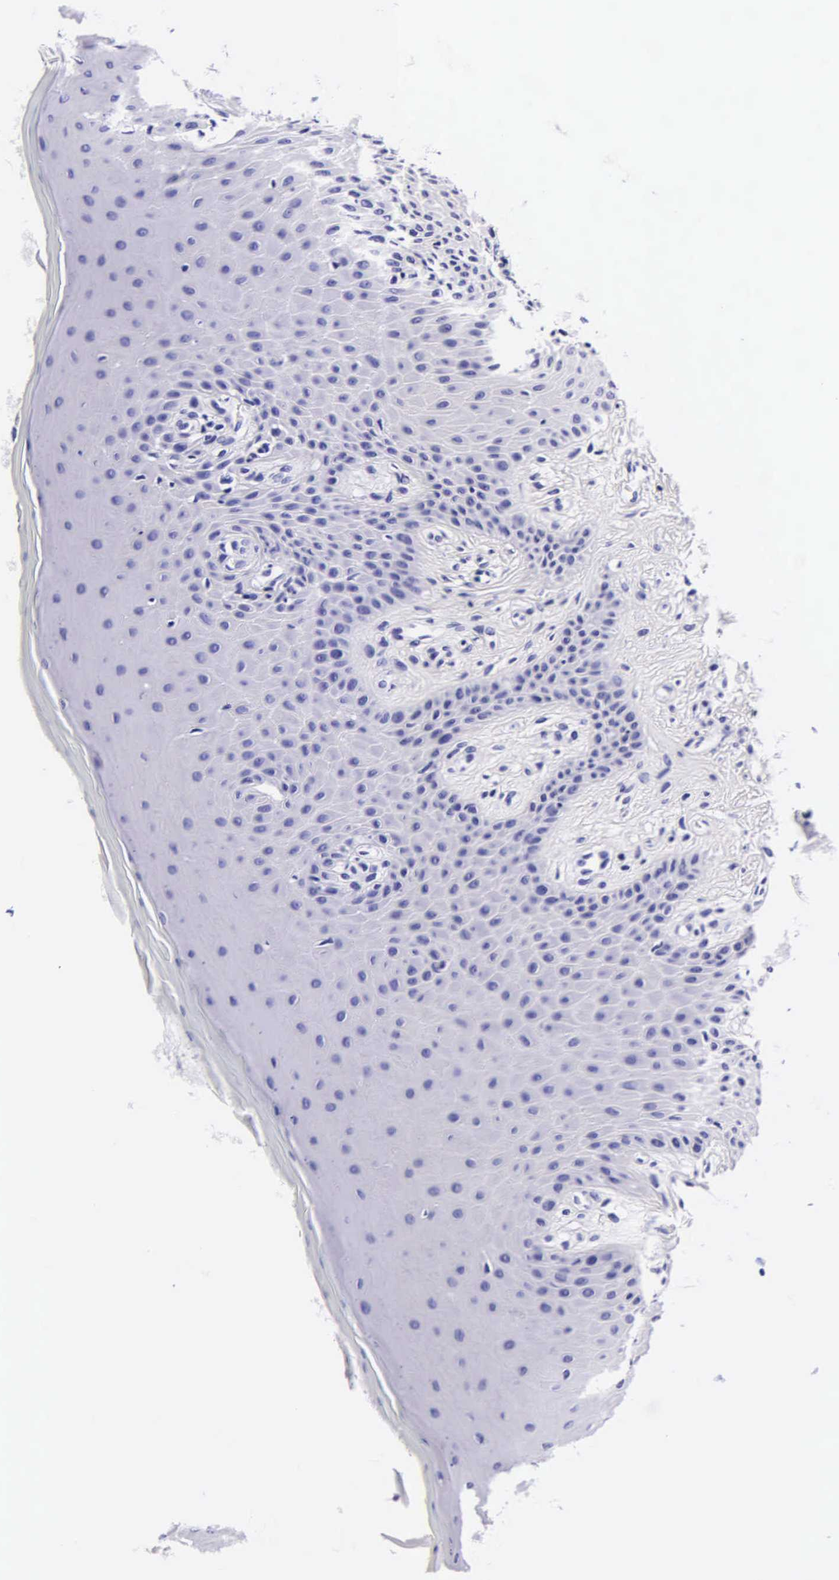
{"staining": {"intensity": "negative", "quantity": "none", "location": "none"}, "tissue": "oral mucosa", "cell_type": "Squamous epithelial cells", "image_type": "normal", "snomed": [{"axis": "morphology", "description": "Normal tissue, NOS"}, {"axis": "topography", "description": "Oral tissue"}], "caption": "IHC histopathology image of benign oral mucosa stained for a protein (brown), which demonstrates no expression in squamous epithelial cells.", "gene": "DGCR2", "patient": {"sex": "male", "age": 69}}